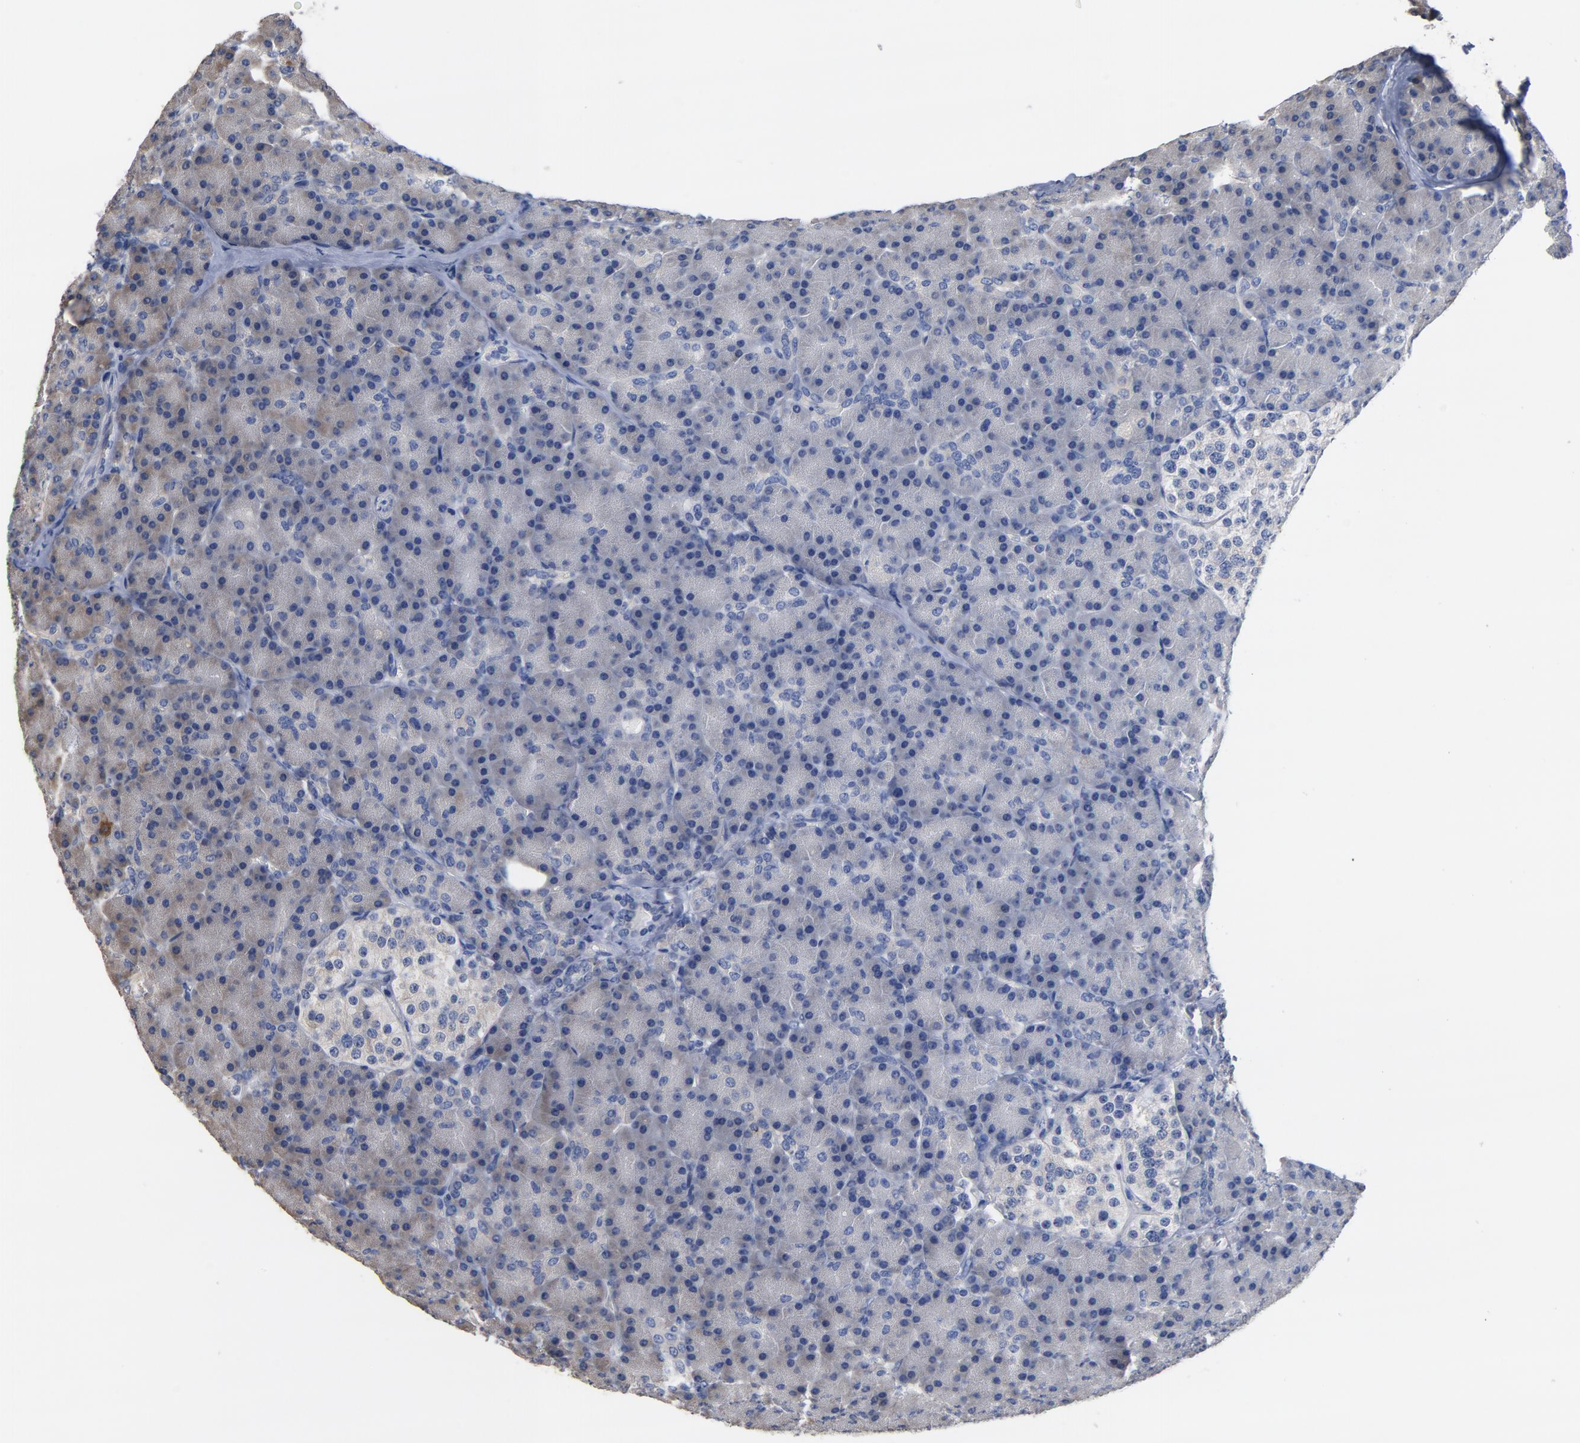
{"staining": {"intensity": "moderate", "quantity": "<25%", "location": "cytoplasmic/membranous"}, "tissue": "pancreas", "cell_type": "Exocrine glandular cells", "image_type": "normal", "snomed": [{"axis": "morphology", "description": "Normal tissue, NOS"}, {"axis": "topography", "description": "Pancreas"}], "caption": "An immunohistochemistry micrograph of benign tissue is shown. Protein staining in brown labels moderate cytoplasmic/membranous positivity in pancreas within exocrine glandular cells.", "gene": "TLR4", "patient": {"sex": "female", "age": 43}}